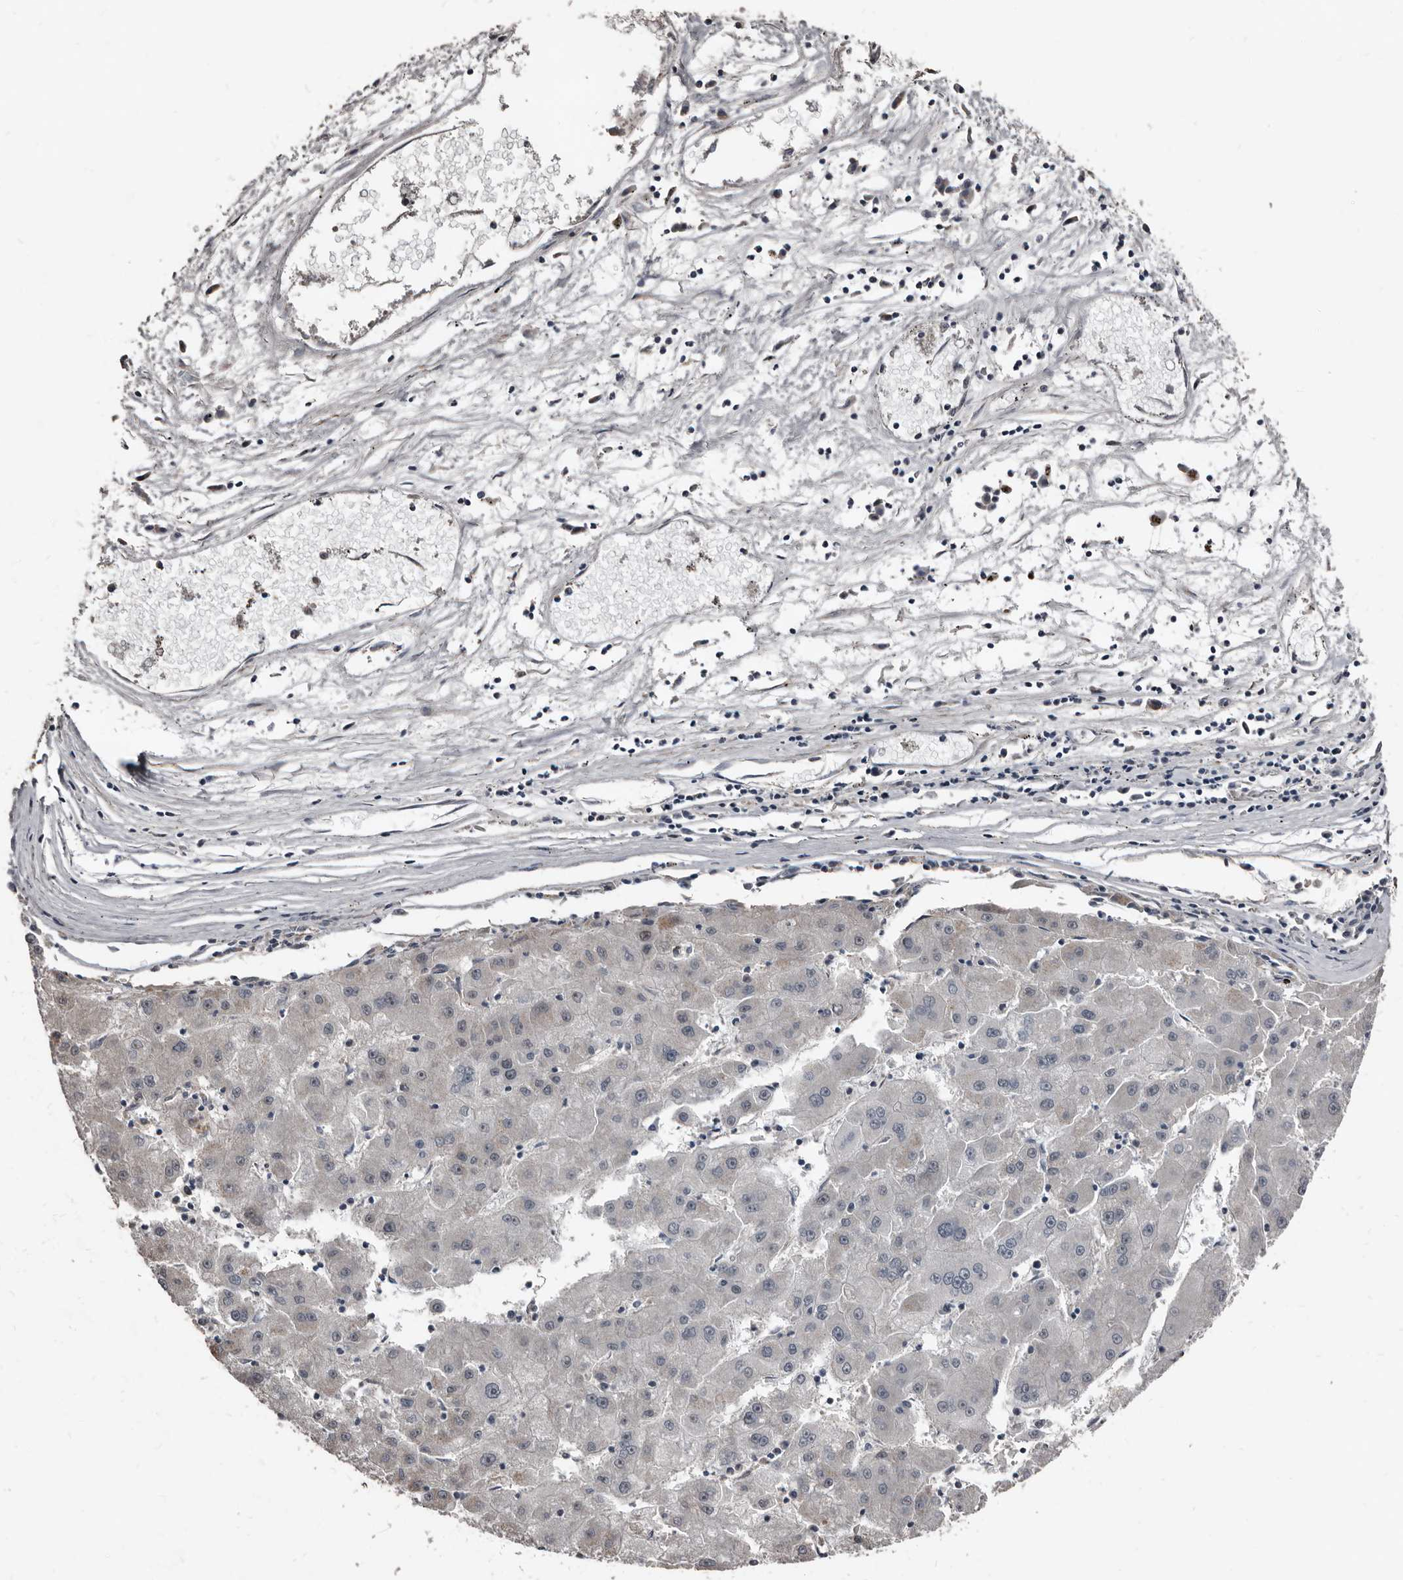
{"staining": {"intensity": "negative", "quantity": "none", "location": "none"}, "tissue": "liver cancer", "cell_type": "Tumor cells", "image_type": "cancer", "snomed": [{"axis": "morphology", "description": "Carcinoma, Hepatocellular, NOS"}, {"axis": "topography", "description": "Liver"}], "caption": "Tumor cells are negative for protein expression in human liver cancer. Nuclei are stained in blue.", "gene": "DHPS", "patient": {"sex": "male", "age": 72}}